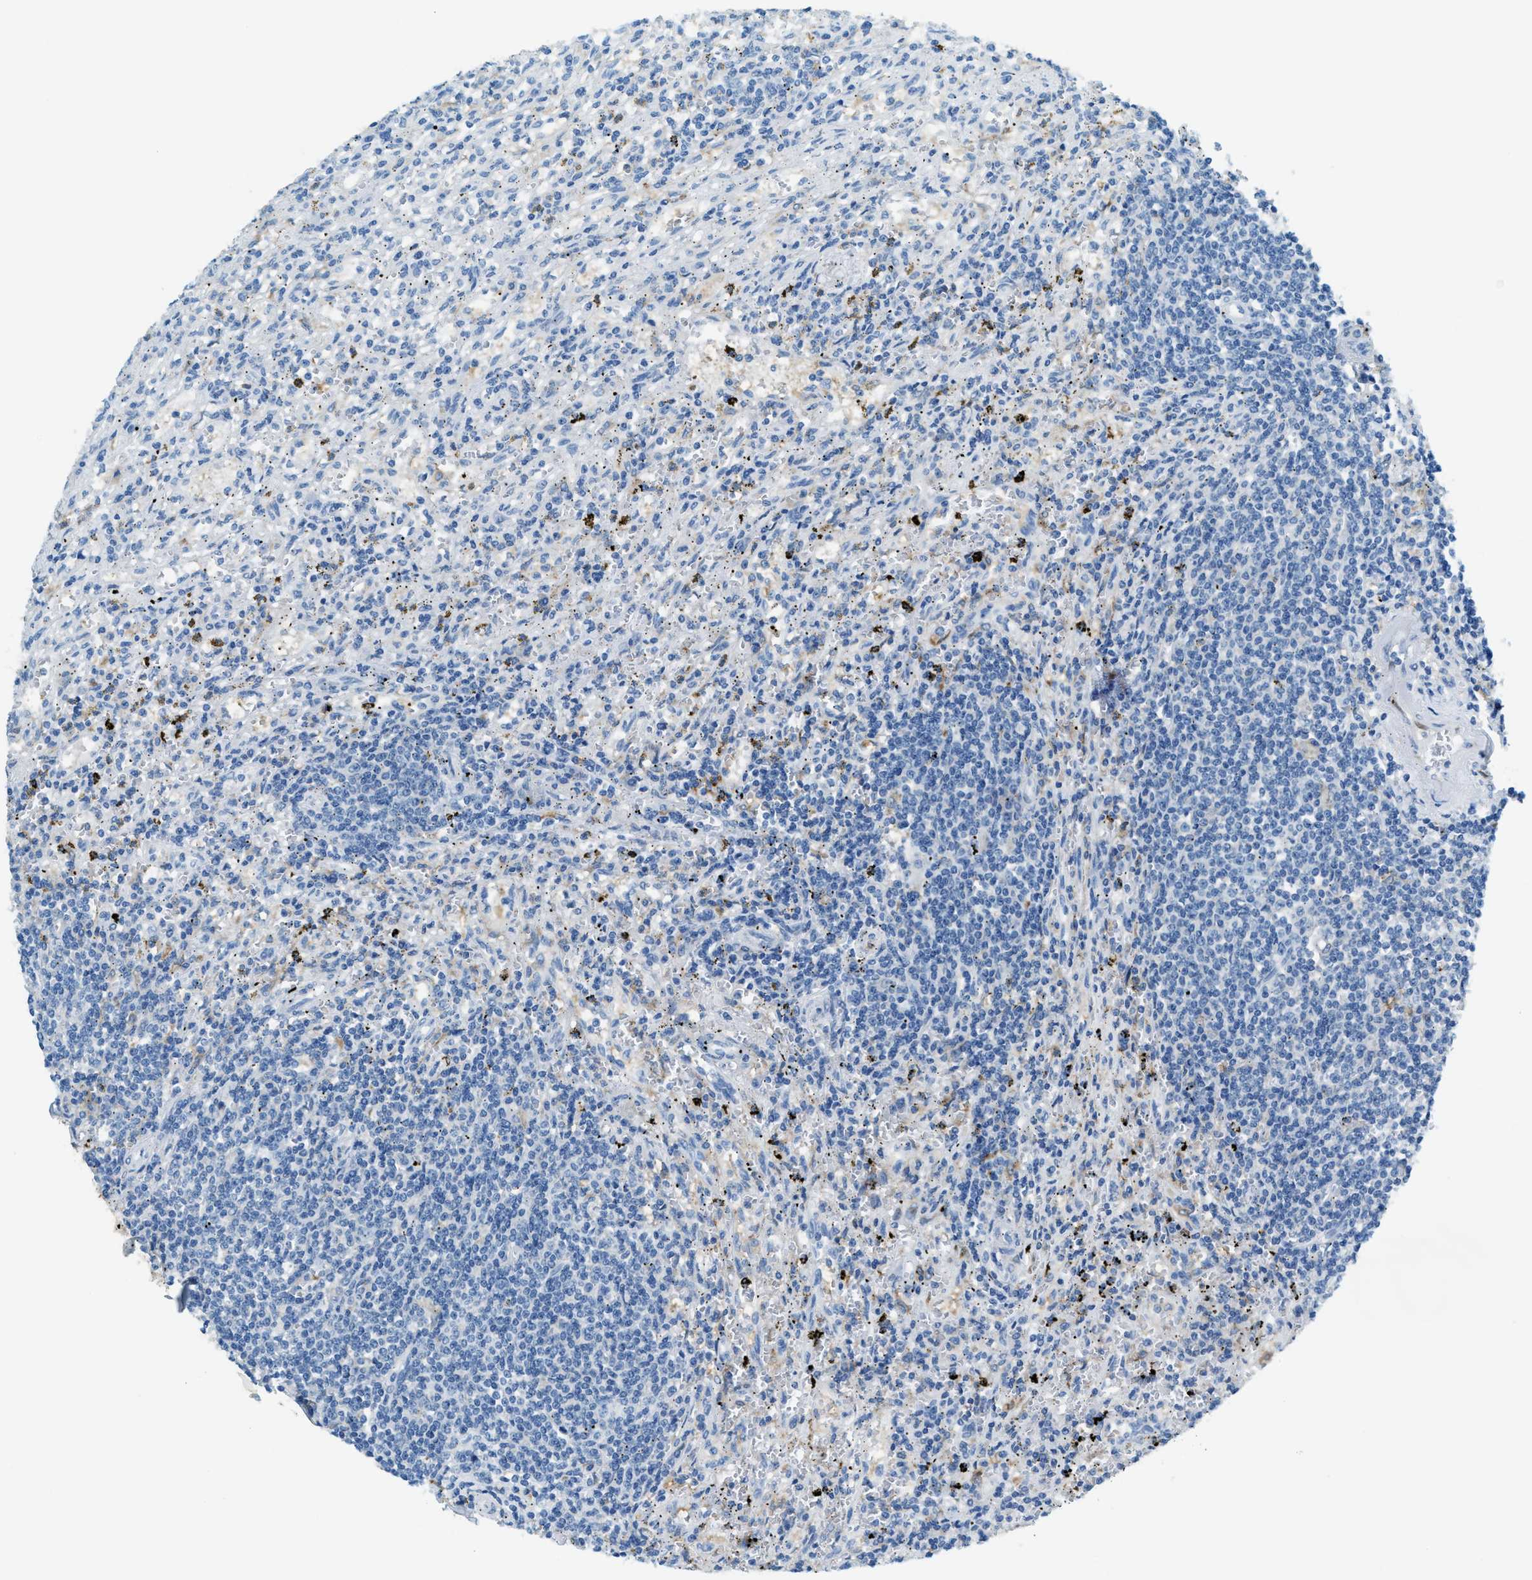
{"staining": {"intensity": "negative", "quantity": "none", "location": "none"}, "tissue": "lymphoma", "cell_type": "Tumor cells", "image_type": "cancer", "snomed": [{"axis": "morphology", "description": "Malignant lymphoma, non-Hodgkin's type, Low grade"}, {"axis": "topography", "description": "Spleen"}], "caption": "IHC photomicrograph of neoplastic tissue: human lymphoma stained with DAB (3,3'-diaminobenzidine) reveals no significant protein positivity in tumor cells.", "gene": "MATCAP2", "patient": {"sex": "male", "age": 76}}